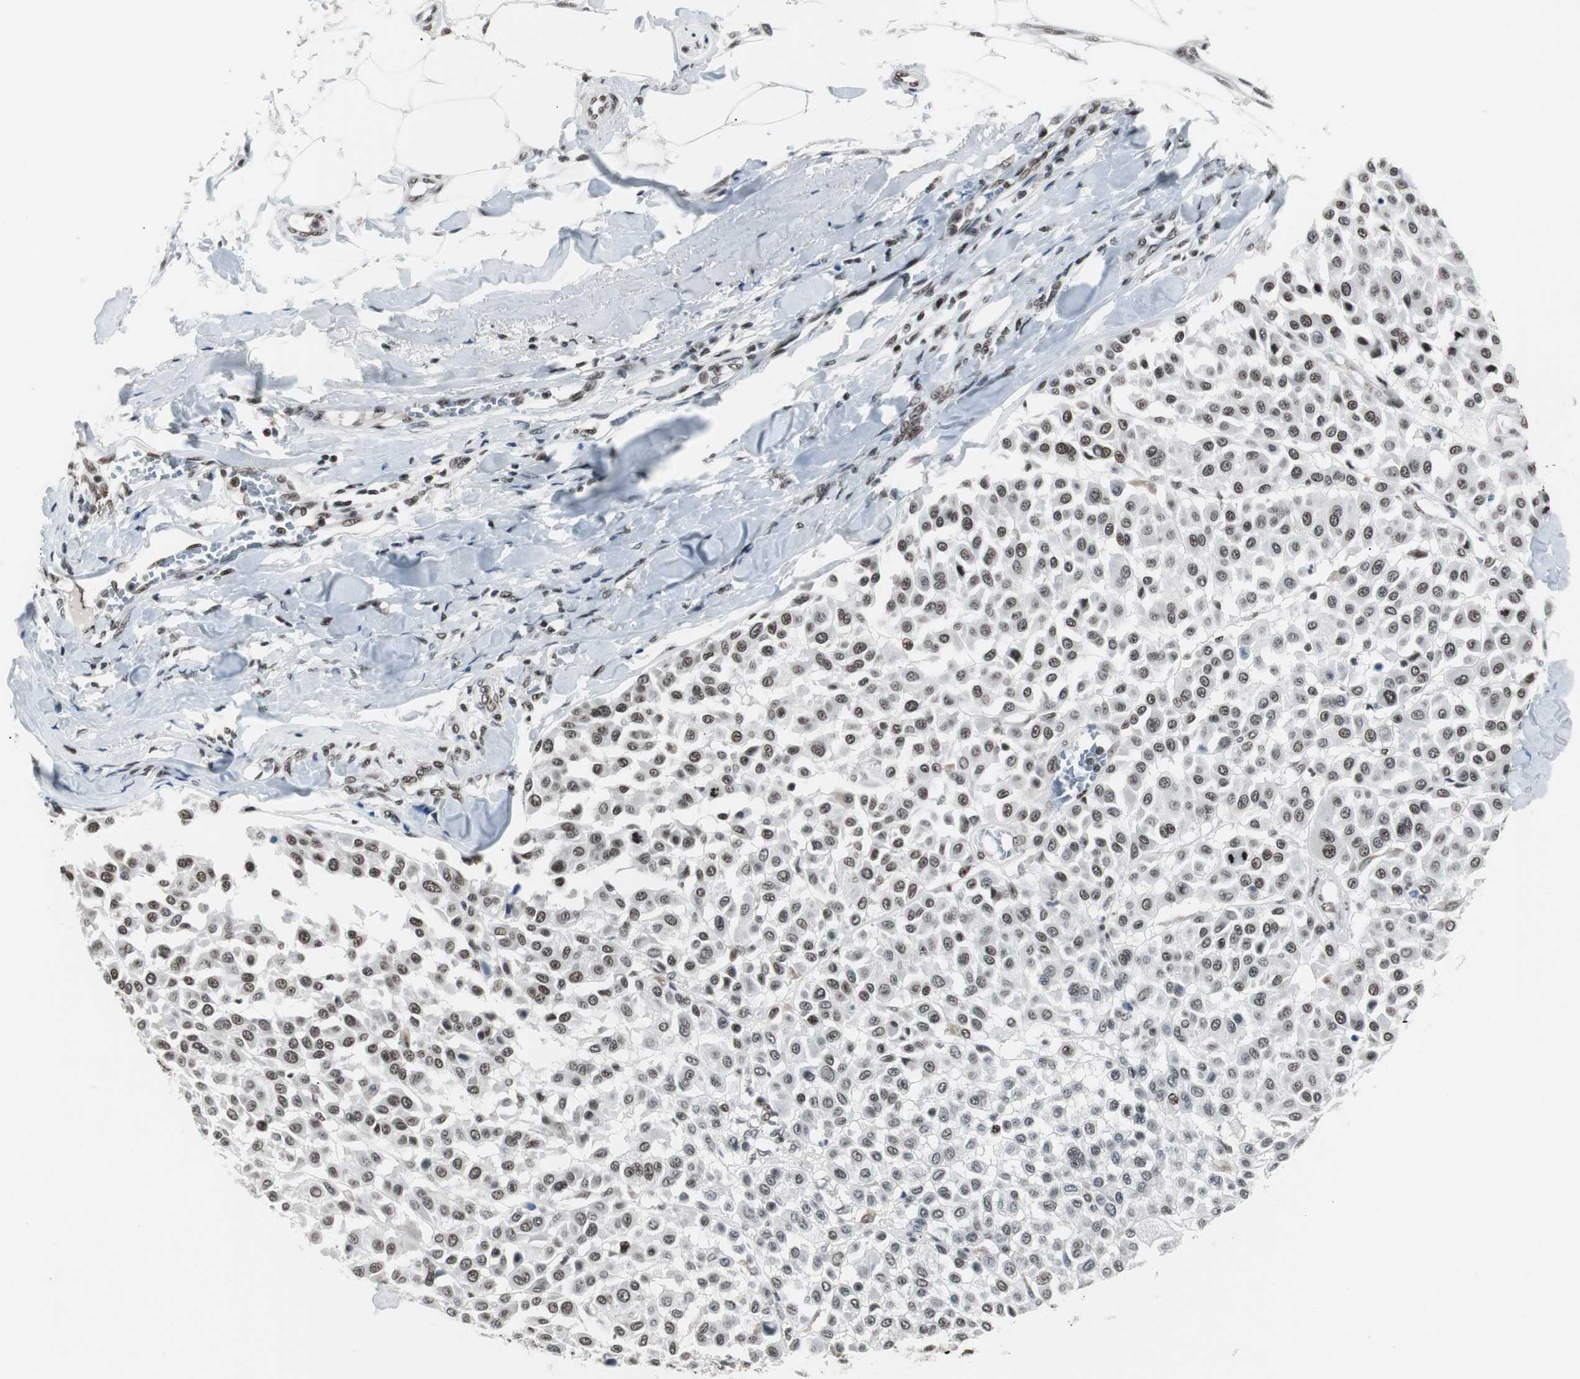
{"staining": {"intensity": "moderate", "quantity": ">75%", "location": "nuclear"}, "tissue": "melanoma", "cell_type": "Tumor cells", "image_type": "cancer", "snomed": [{"axis": "morphology", "description": "Malignant melanoma, Metastatic site"}, {"axis": "topography", "description": "Soft tissue"}], "caption": "A photomicrograph of melanoma stained for a protein demonstrates moderate nuclear brown staining in tumor cells.", "gene": "XRCC1", "patient": {"sex": "male", "age": 41}}